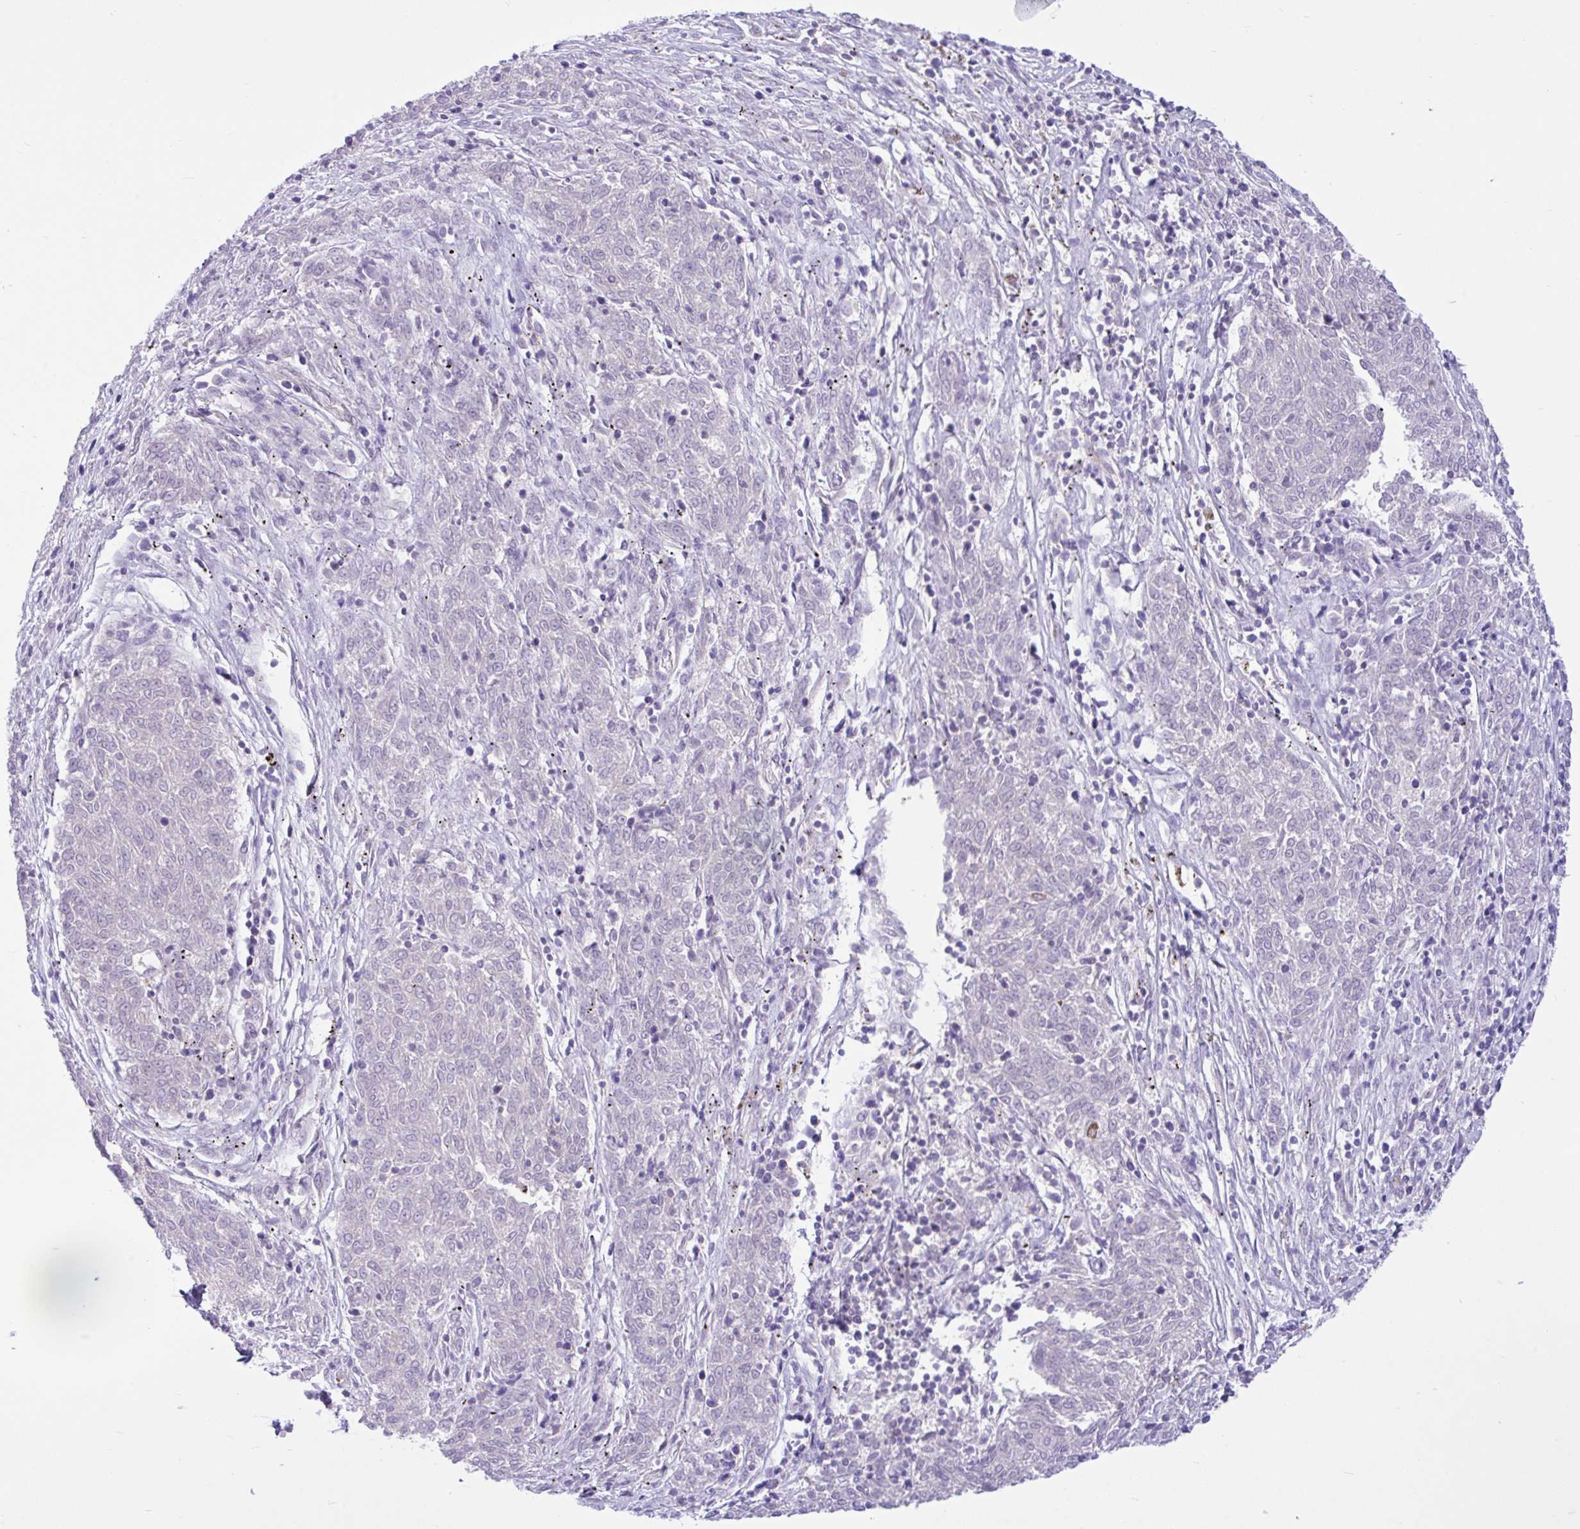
{"staining": {"intensity": "negative", "quantity": "none", "location": "none"}, "tissue": "melanoma", "cell_type": "Tumor cells", "image_type": "cancer", "snomed": [{"axis": "morphology", "description": "Malignant melanoma, NOS"}, {"axis": "topography", "description": "Skin"}], "caption": "Immunohistochemistry micrograph of neoplastic tissue: human malignant melanoma stained with DAB shows no significant protein expression in tumor cells.", "gene": "ZNF101", "patient": {"sex": "female", "age": 72}}